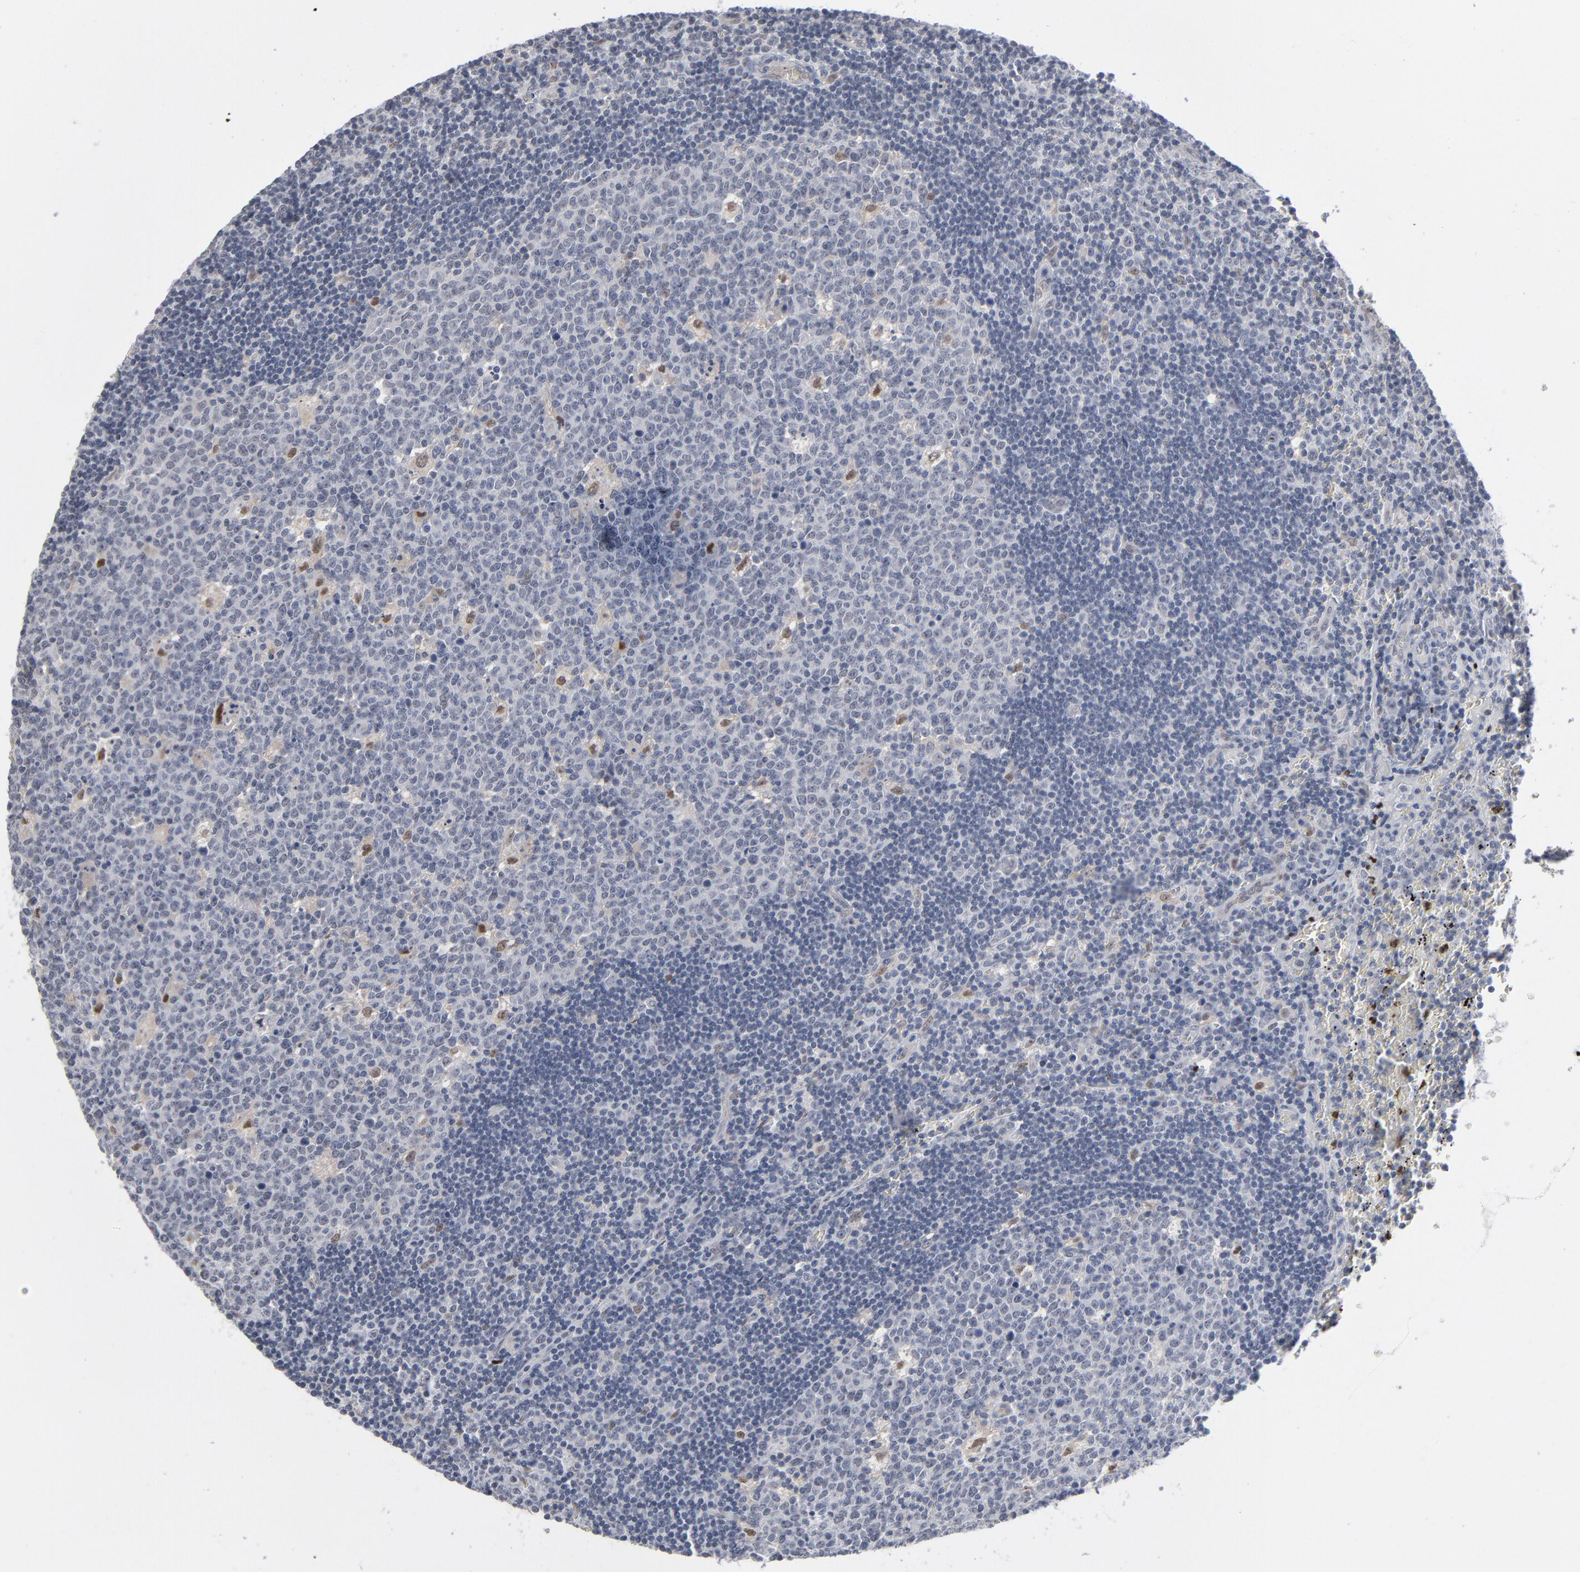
{"staining": {"intensity": "negative", "quantity": "none", "location": "none"}, "tissue": "lymph node", "cell_type": "Germinal center cells", "image_type": "normal", "snomed": [{"axis": "morphology", "description": "Normal tissue, NOS"}, {"axis": "topography", "description": "Lymph node"}, {"axis": "topography", "description": "Salivary gland"}], "caption": "Germinal center cells are negative for brown protein staining in benign lymph node. Brightfield microscopy of immunohistochemistry stained with DAB (brown) and hematoxylin (blue), captured at high magnification.", "gene": "FOXN2", "patient": {"sex": "male", "age": 8}}